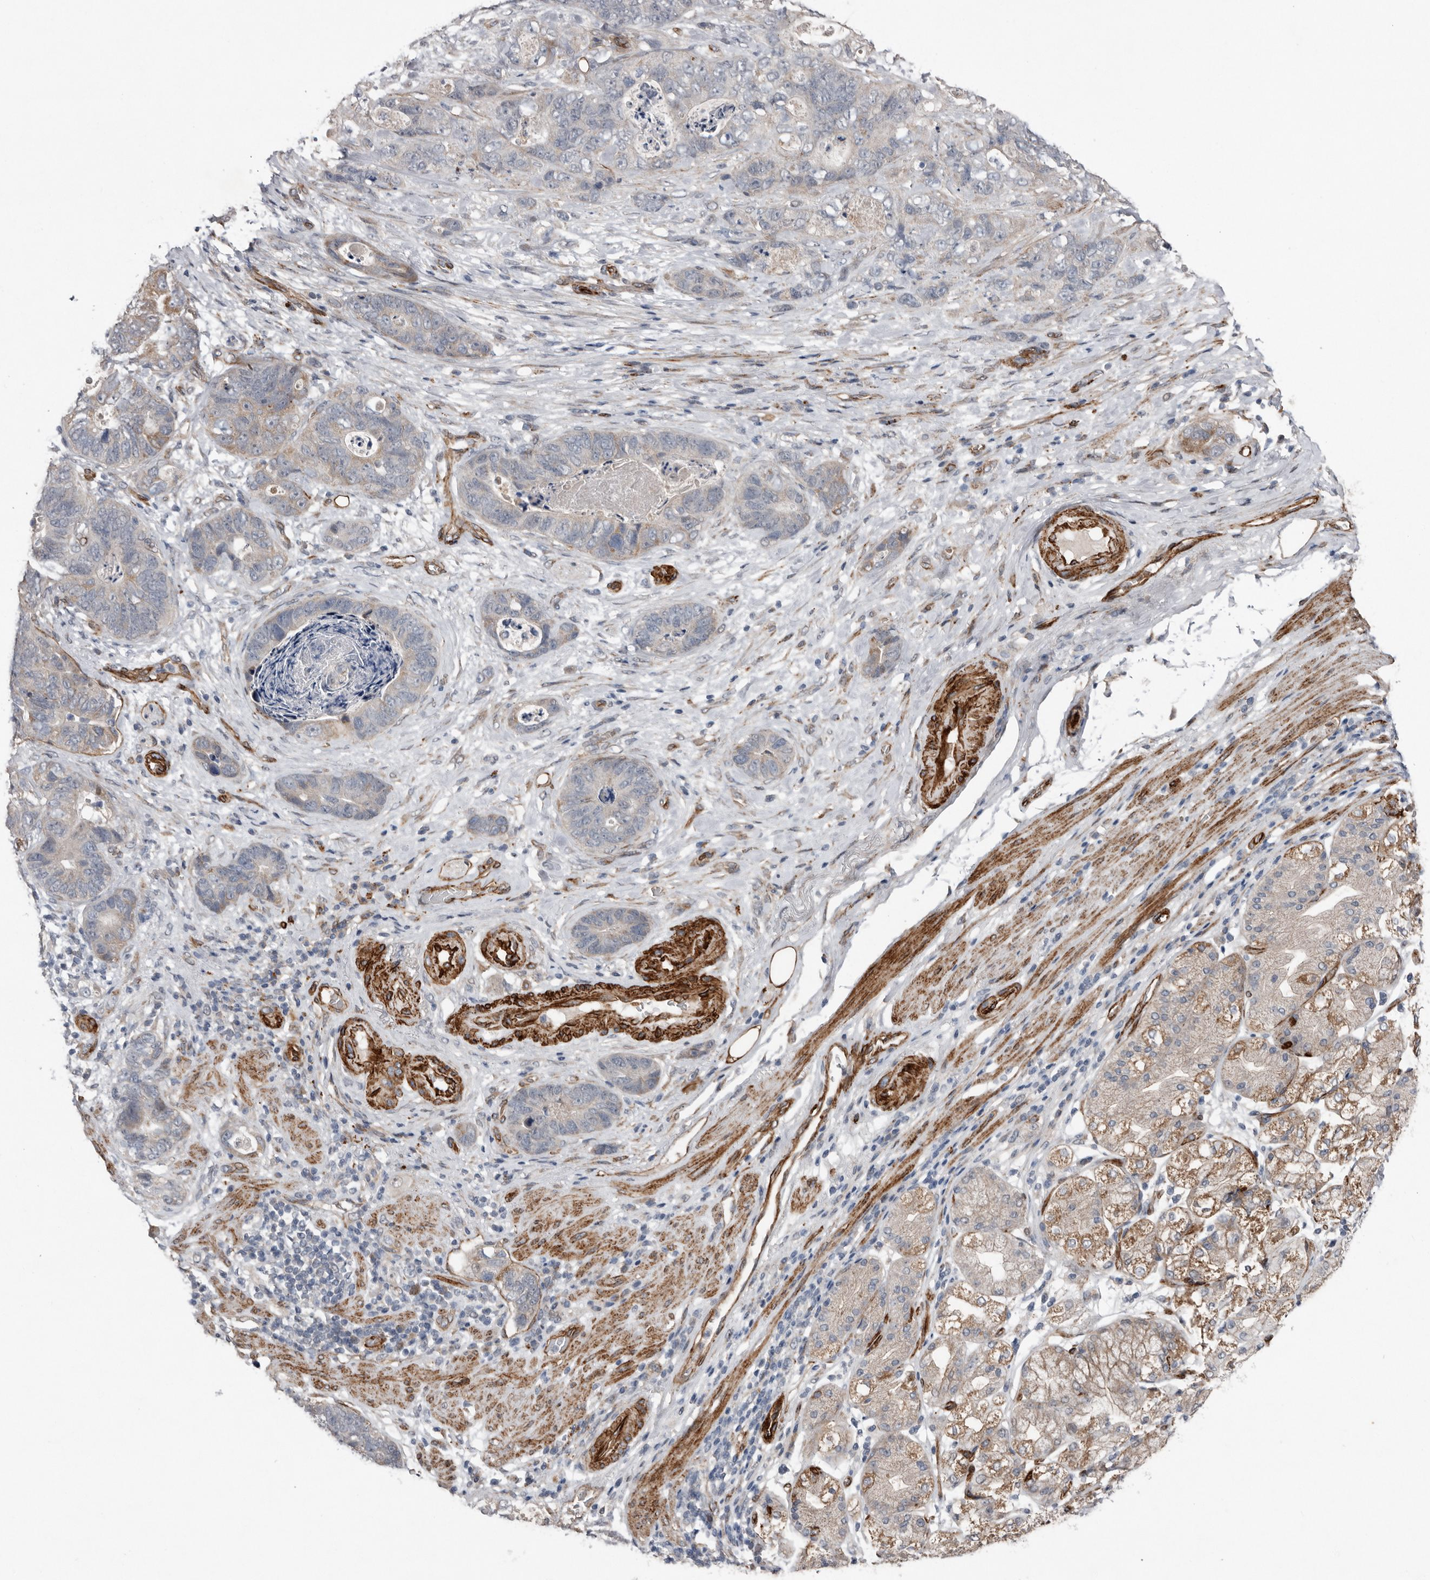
{"staining": {"intensity": "negative", "quantity": "none", "location": "none"}, "tissue": "stomach cancer", "cell_type": "Tumor cells", "image_type": "cancer", "snomed": [{"axis": "morphology", "description": "Normal tissue, NOS"}, {"axis": "morphology", "description": "Adenocarcinoma, NOS"}, {"axis": "topography", "description": "Stomach"}], "caption": "Stomach cancer was stained to show a protein in brown. There is no significant positivity in tumor cells.", "gene": "RANBP17", "patient": {"sex": "female", "age": 89}}